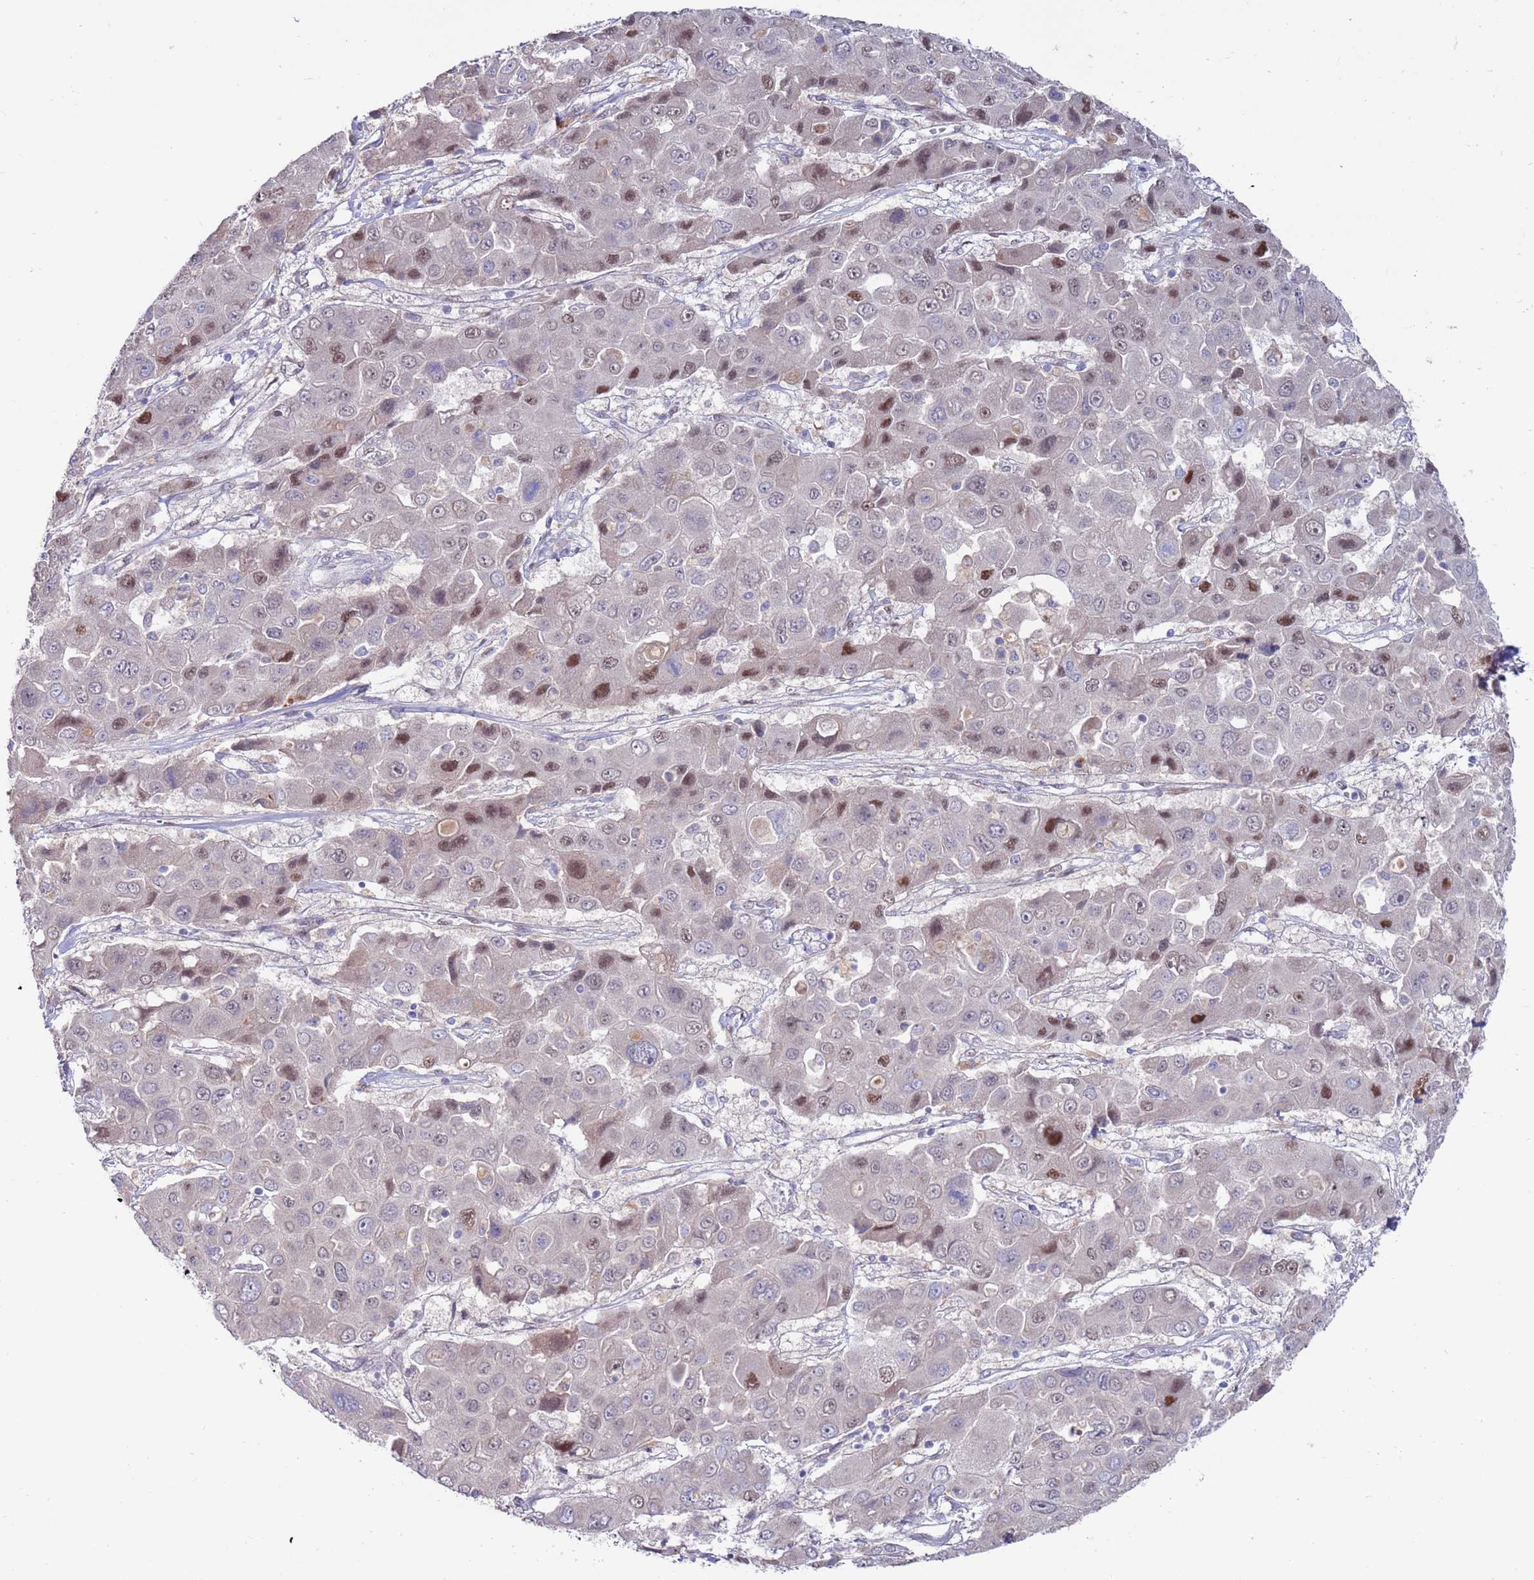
{"staining": {"intensity": "moderate", "quantity": "<25%", "location": "nuclear"}, "tissue": "liver cancer", "cell_type": "Tumor cells", "image_type": "cancer", "snomed": [{"axis": "morphology", "description": "Cholangiocarcinoma"}, {"axis": "topography", "description": "Liver"}], "caption": "High-magnification brightfield microscopy of liver cholangiocarcinoma stained with DAB (brown) and counterstained with hematoxylin (blue). tumor cells exhibit moderate nuclear staining is present in about<25% of cells.", "gene": "FBXO27", "patient": {"sex": "male", "age": 67}}